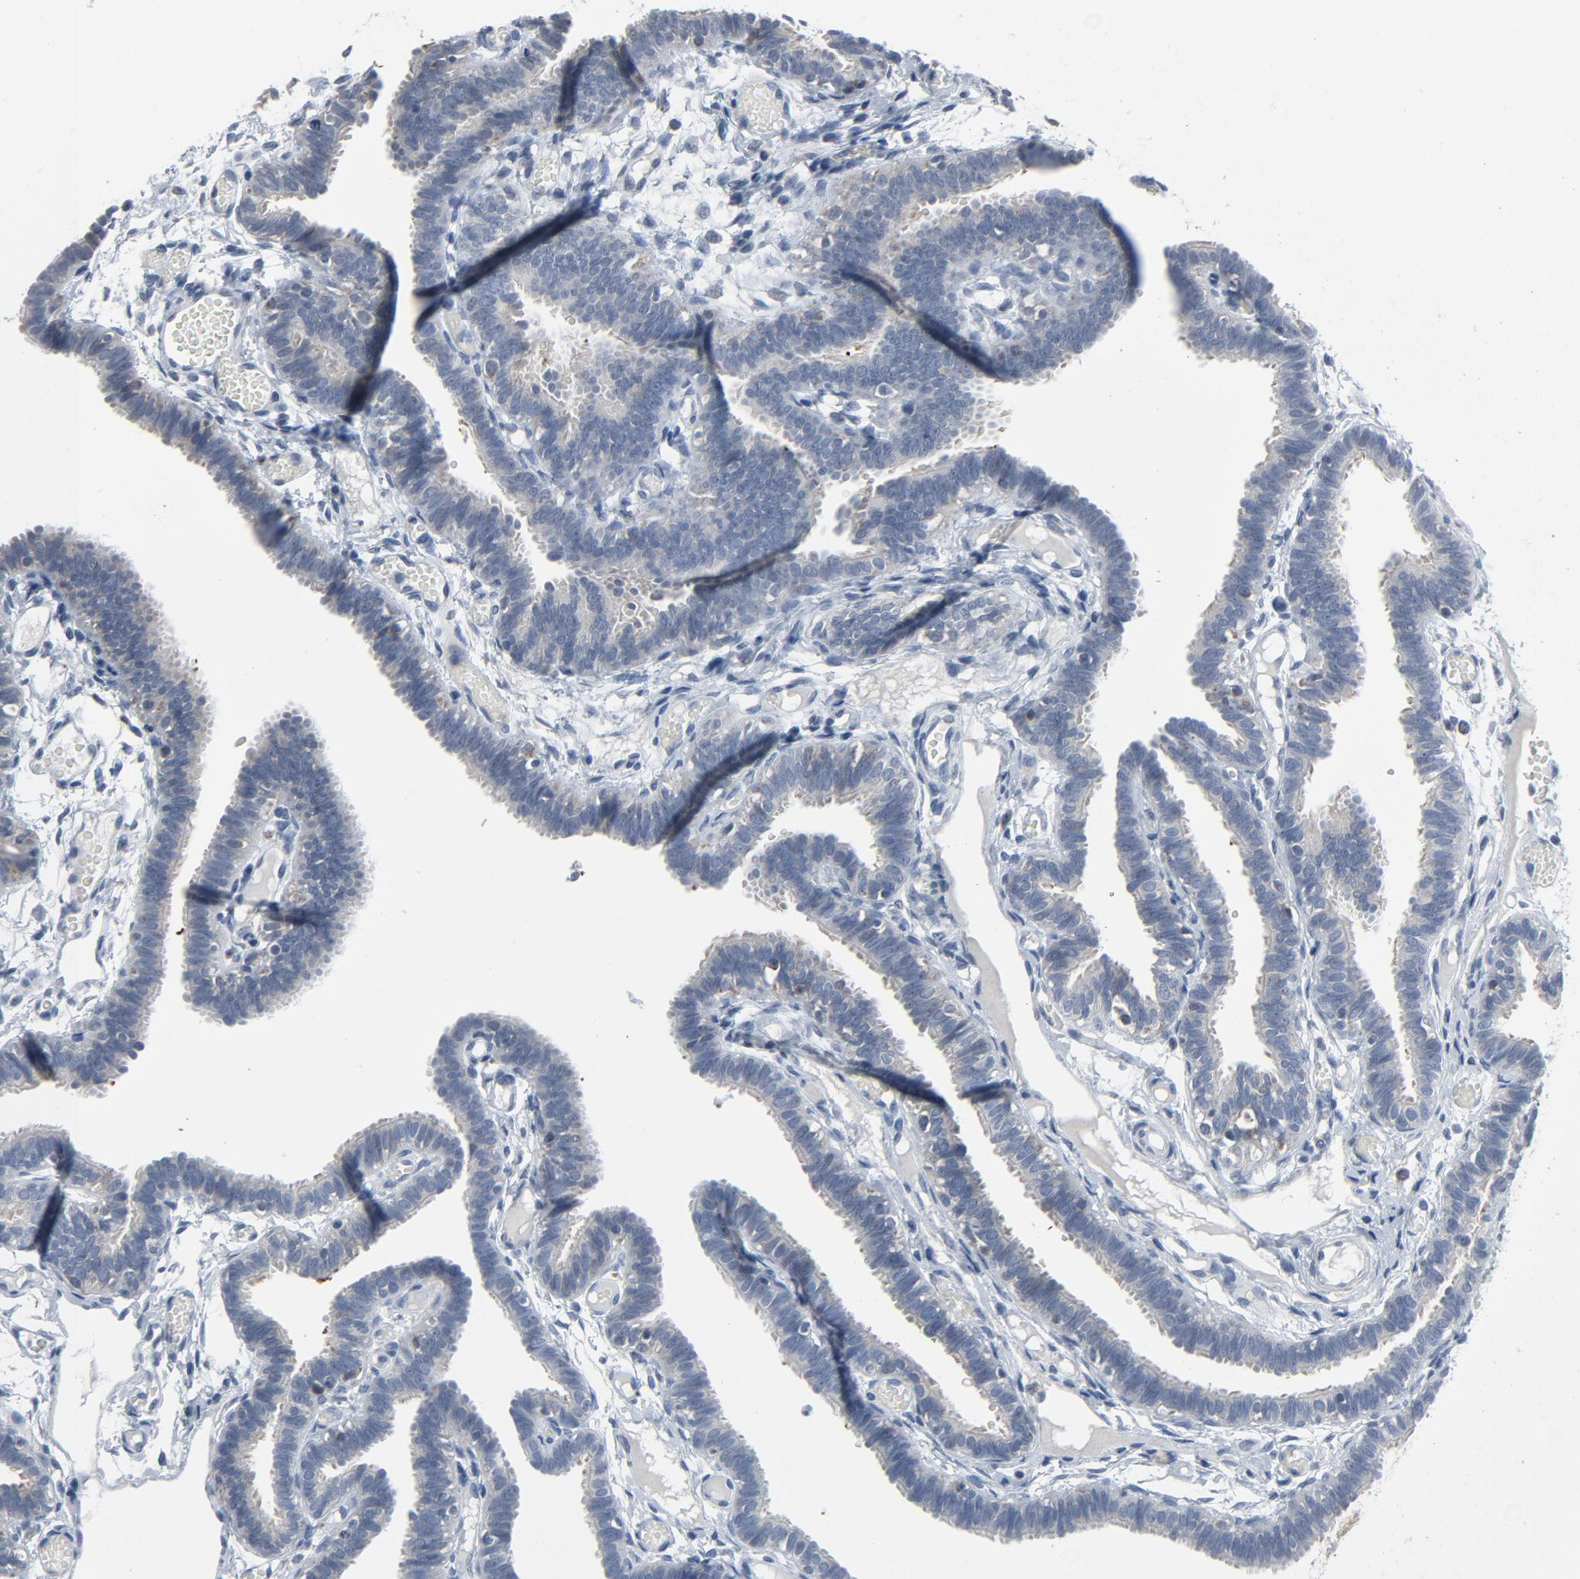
{"staining": {"intensity": "negative", "quantity": "none", "location": "none"}, "tissue": "fallopian tube", "cell_type": "Glandular cells", "image_type": "normal", "snomed": [{"axis": "morphology", "description": "Normal tissue, NOS"}, {"axis": "topography", "description": "Fallopian tube"}], "caption": "A high-resolution micrograph shows IHC staining of normal fallopian tube, which displays no significant positivity in glandular cells. (Stains: DAB (3,3'-diaminobenzidine) immunohistochemistry (IHC) with hematoxylin counter stain, Microscopy: brightfield microscopy at high magnification).", "gene": "GPX2", "patient": {"sex": "female", "age": 29}}